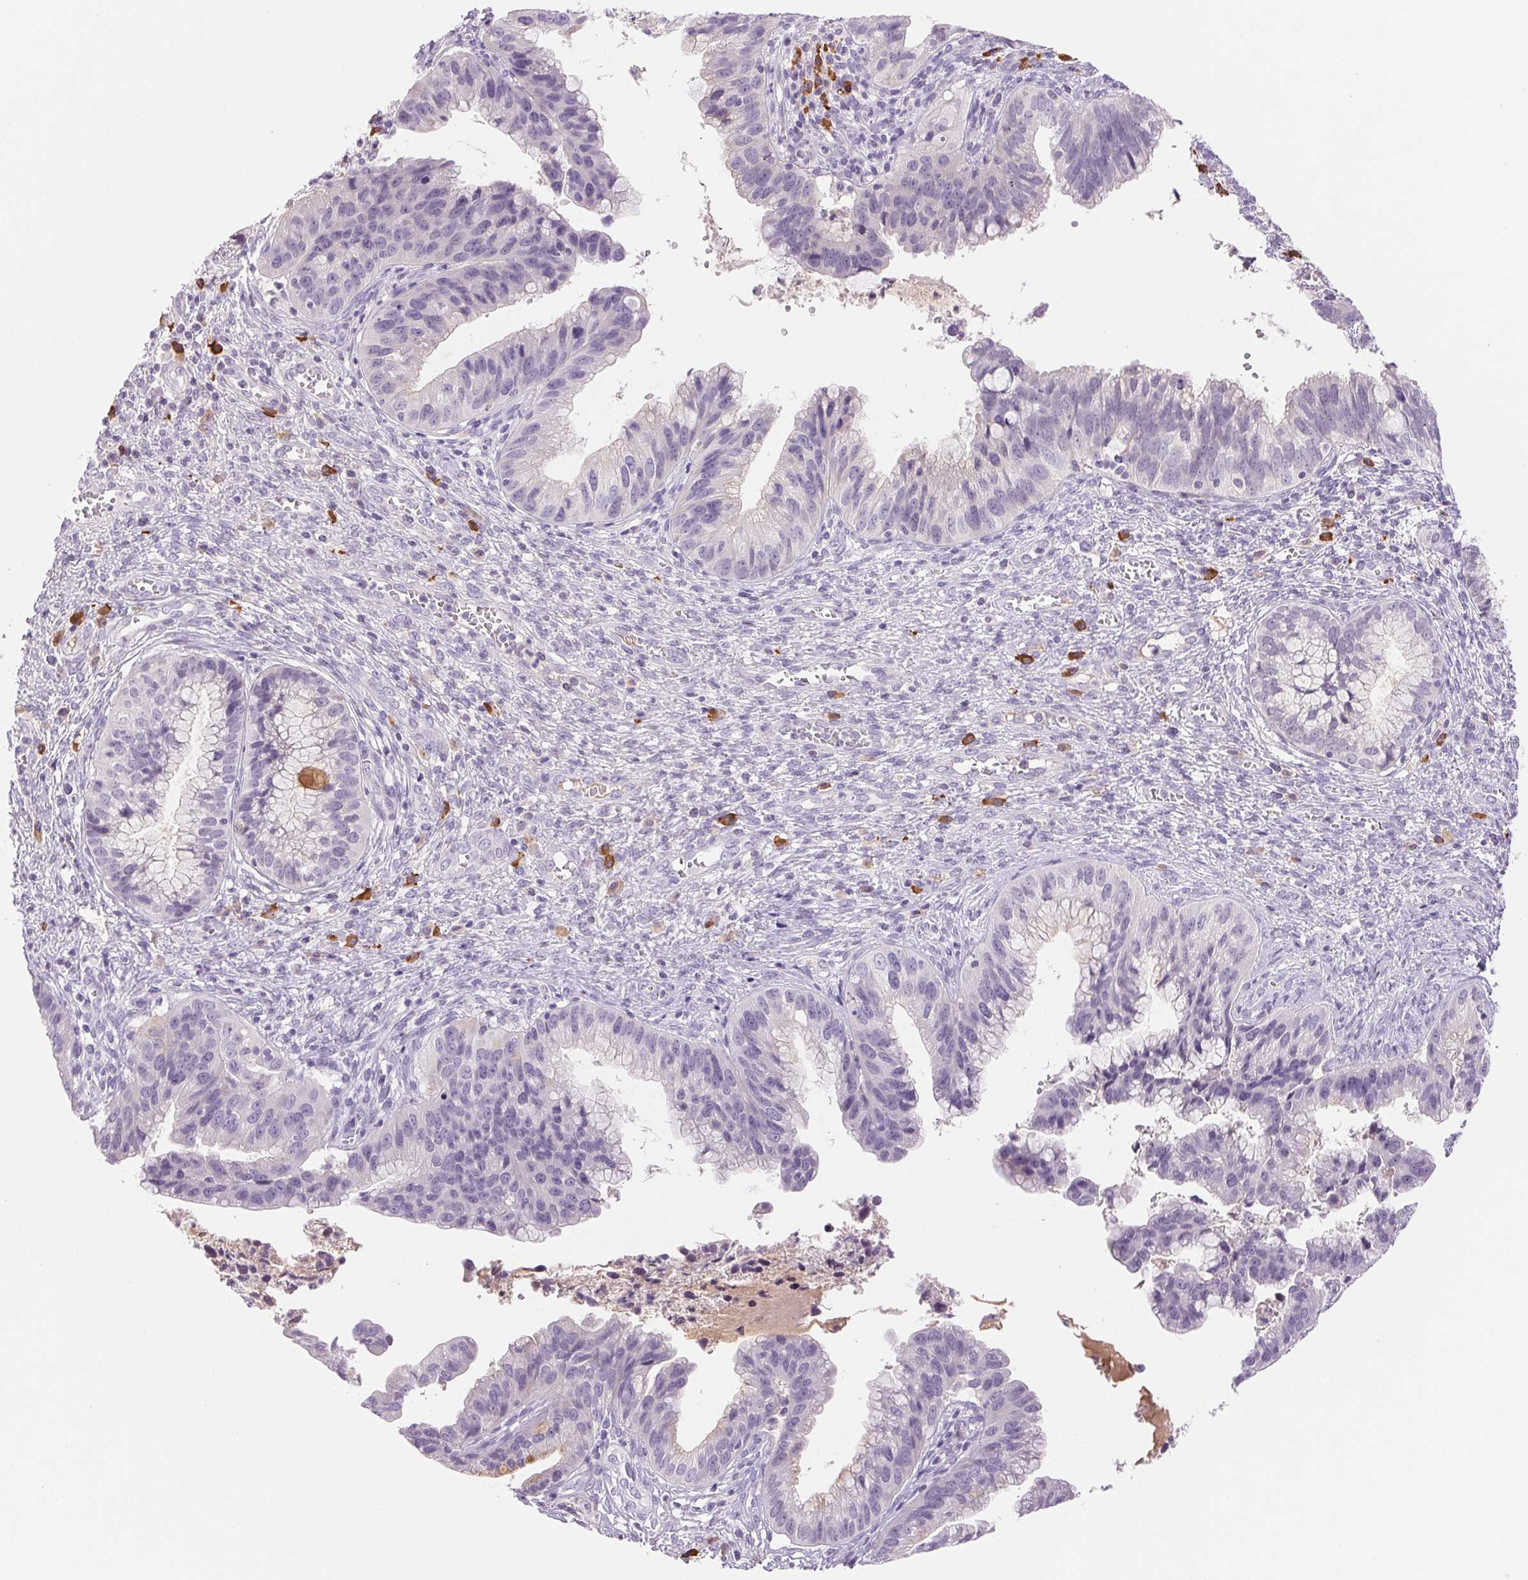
{"staining": {"intensity": "negative", "quantity": "none", "location": "none"}, "tissue": "cervical cancer", "cell_type": "Tumor cells", "image_type": "cancer", "snomed": [{"axis": "morphology", "description": "Adenocarcinoma, NOS"}, {"axis": "topography", "description": "Cervix"}], "caption": "Immunohistochemistry of human adenocarcinoma (cervical) exhibits no expression in tumor cells.", "gene": "IFIT1B", "patient": {"sex": "female", "age": 34}}